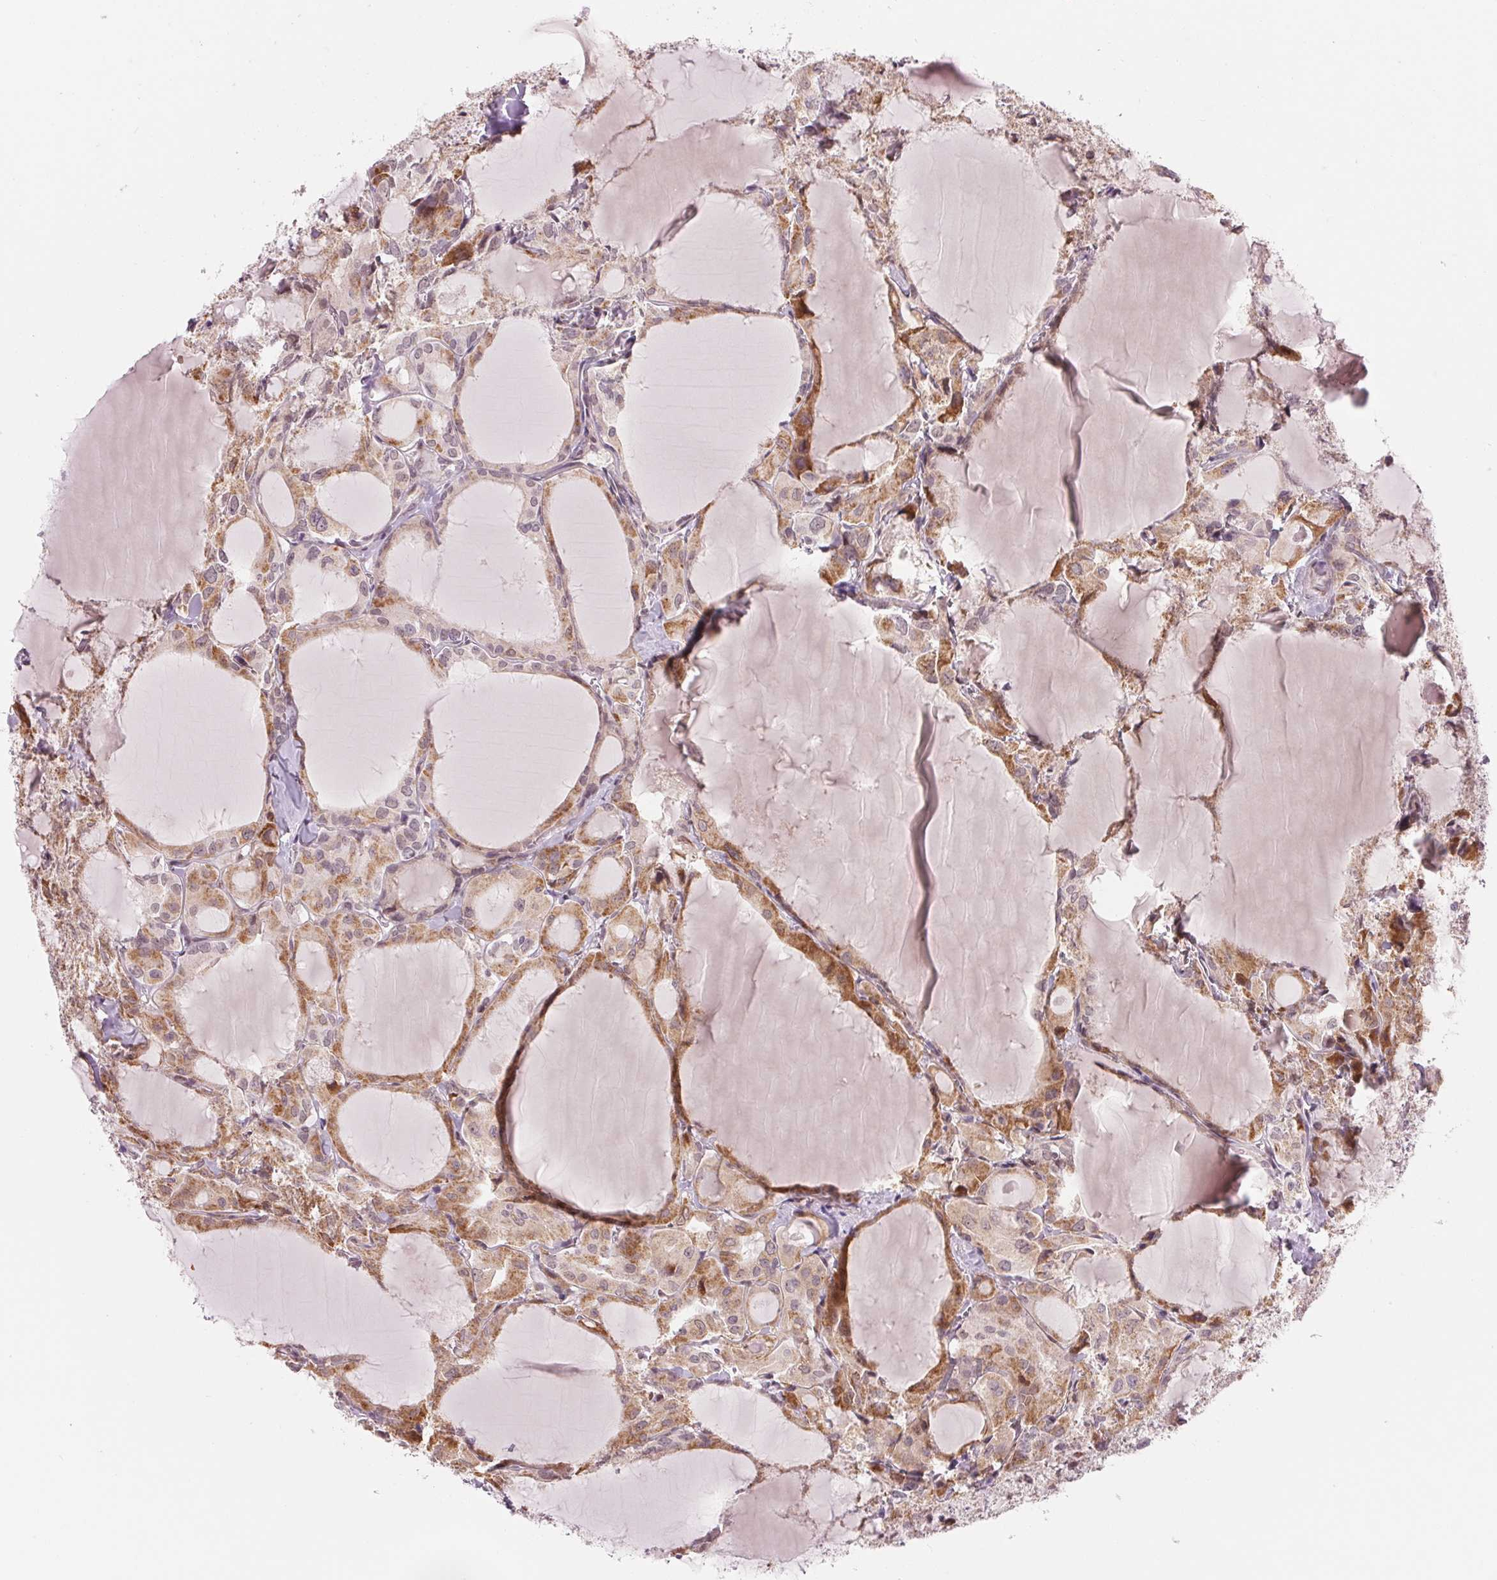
{"staining": {"intensity": "weak", "quantity": ">75%", "location": "cytoplasmic/membranous"}, "tissue": "thyroid cancer", "cell_type": "Tumor cells", "image_type": "cancer", "snomed": [{"axis": "morphology", "description": "Papillary adenocarcinoma, NOS"}, {"axis": "topography", "description": "Thyroid gland"}], "caption": "Immunohistochemistry micrograph of human thyroid papillary adenocarcinoma stained for a protein (brown), which exhibits low levels of weak cytoplasmic/membranous positivity in about >75% of tumor cells.", "gene": "ARHGAP32", "patient": {"sex": "male", "age": 87}}